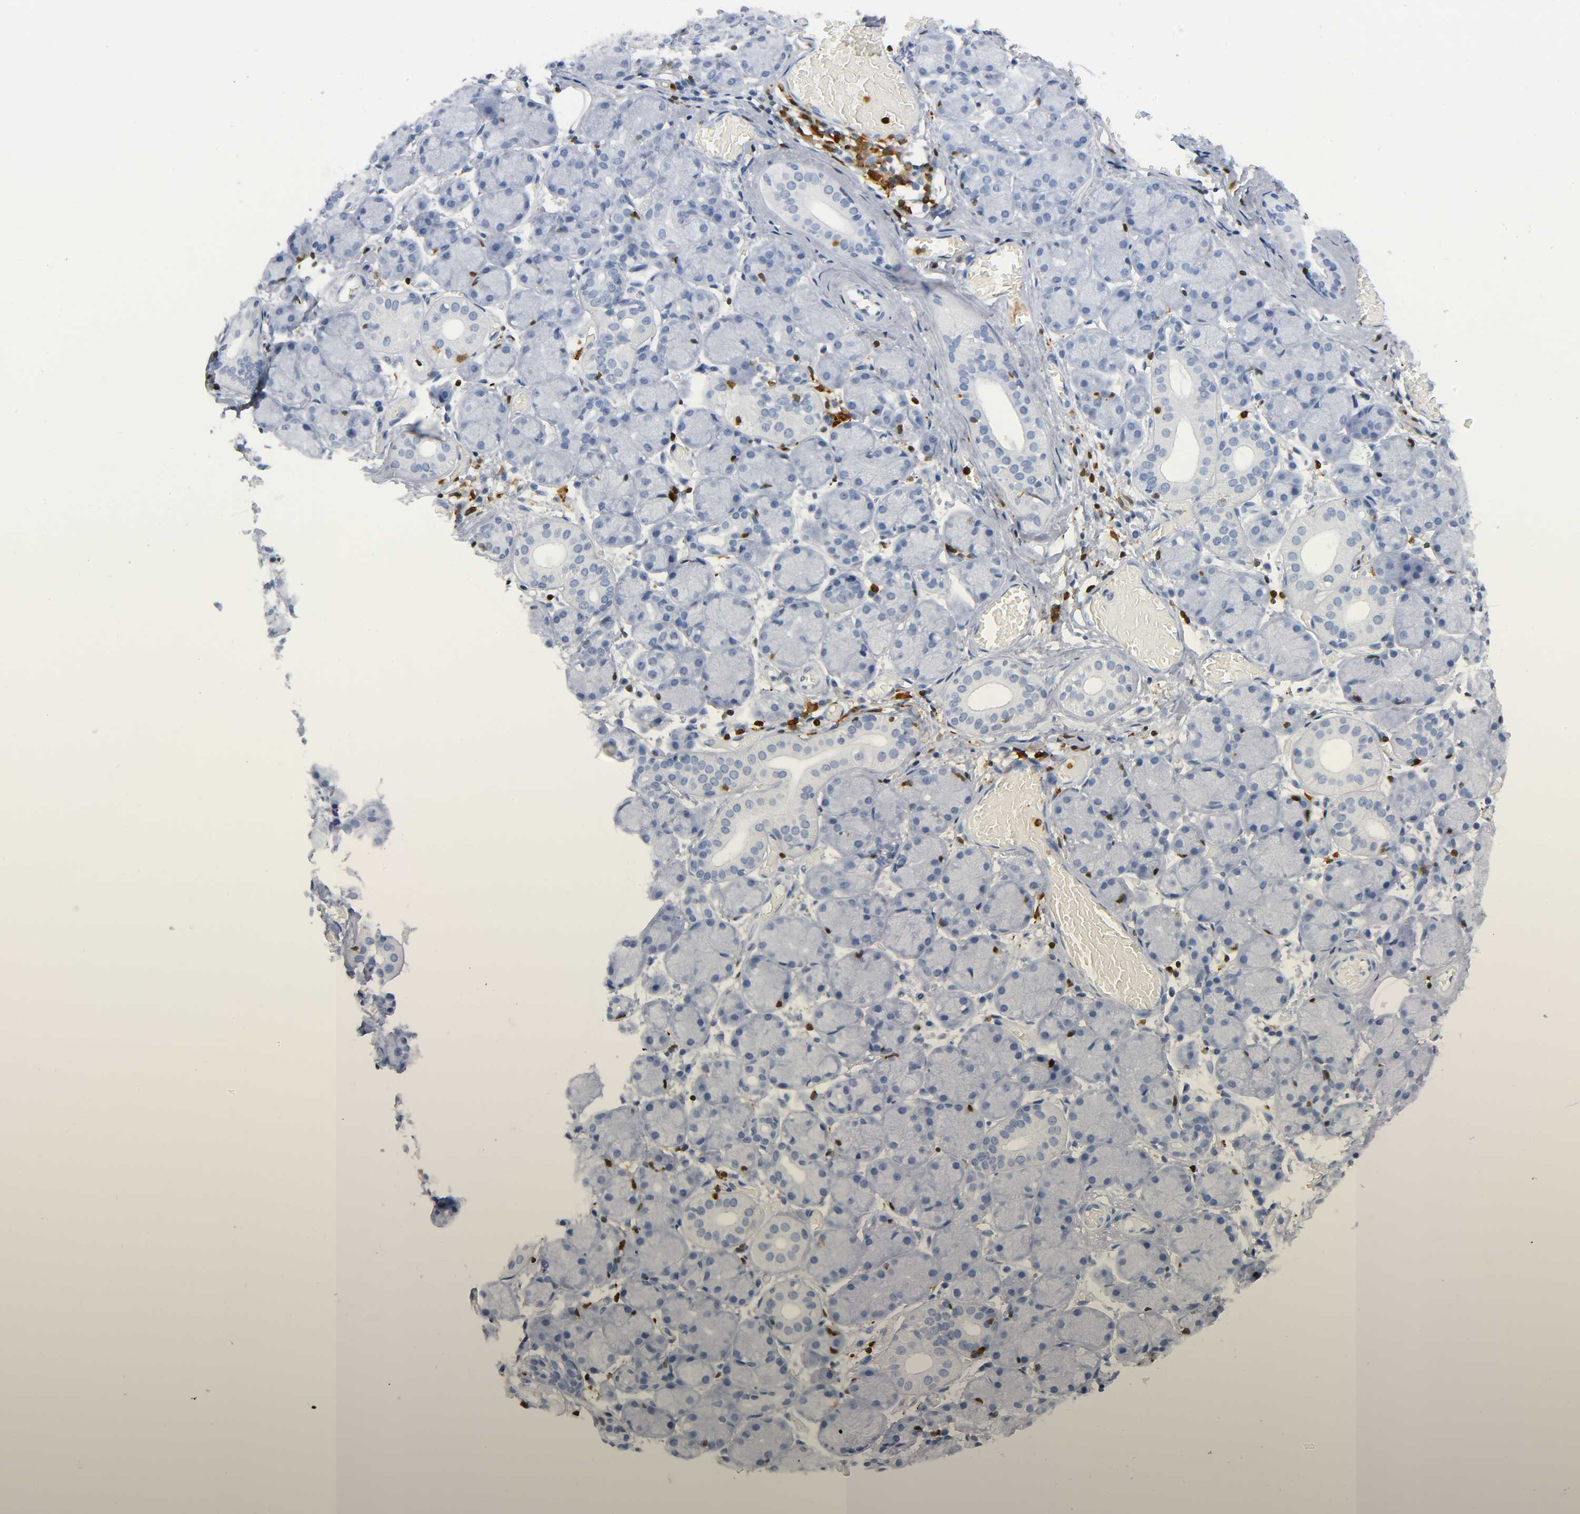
{"staining": {"intensity": "negative", "quantity": "none", "location": "none"}, "tissue": "salivary gland", "cell_type": "Glandular cells", "image_type": "normal", "snomed": [{"axis": "morphology", "description": "Normal tissue, NOS"}, {"axis": "topography", "description": "Salivary gland"}], "caption": "Protein analysis of unremarkable salivary gland displays no significant positivity in glandular cells.", "gene": "DOK2", "patient": {"sex": "female", "age": 24}}